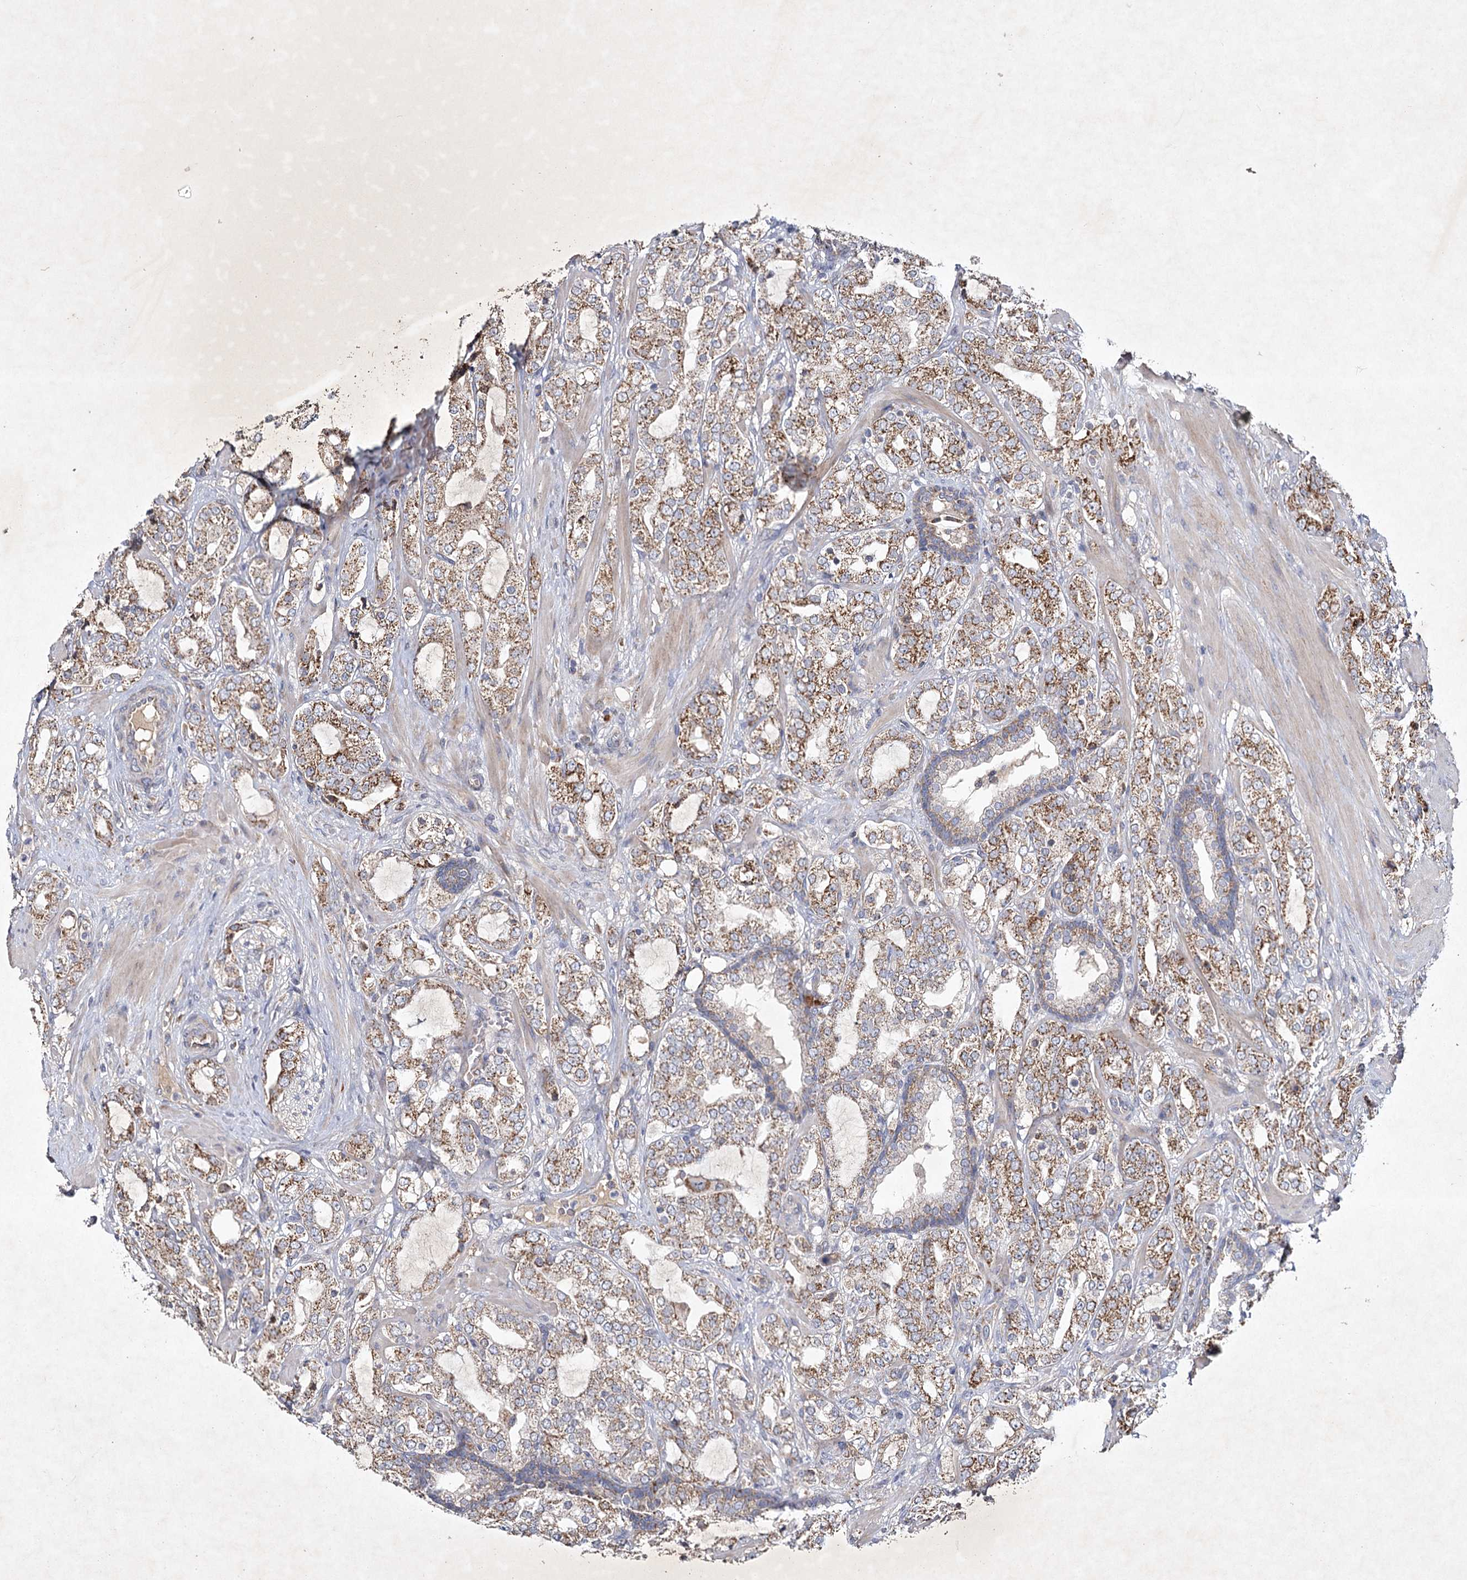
{"staining": {"intensity": "moderate", "quantity": ">75%", "location": "cytoplasmic/membranous"}, "tissue": "prostate cancer", "cell_type": "Tumor cells", "image_type": "cancer", "snomed": [{"axis": "morphology", "description": "Adenocarcinoma, High grade"}, {"axis": "topography", "description": "Prostate"}], "caption": "Immunohistochemical staining of human prostate adenocarcinoma (high-grade) demonstrates medium levels of moderate cytoplasmic/membranous positivity in approximately >75% of tumor cells.", "gene": "MRPL44", "patient": {"sex": "male", "age": 64}}